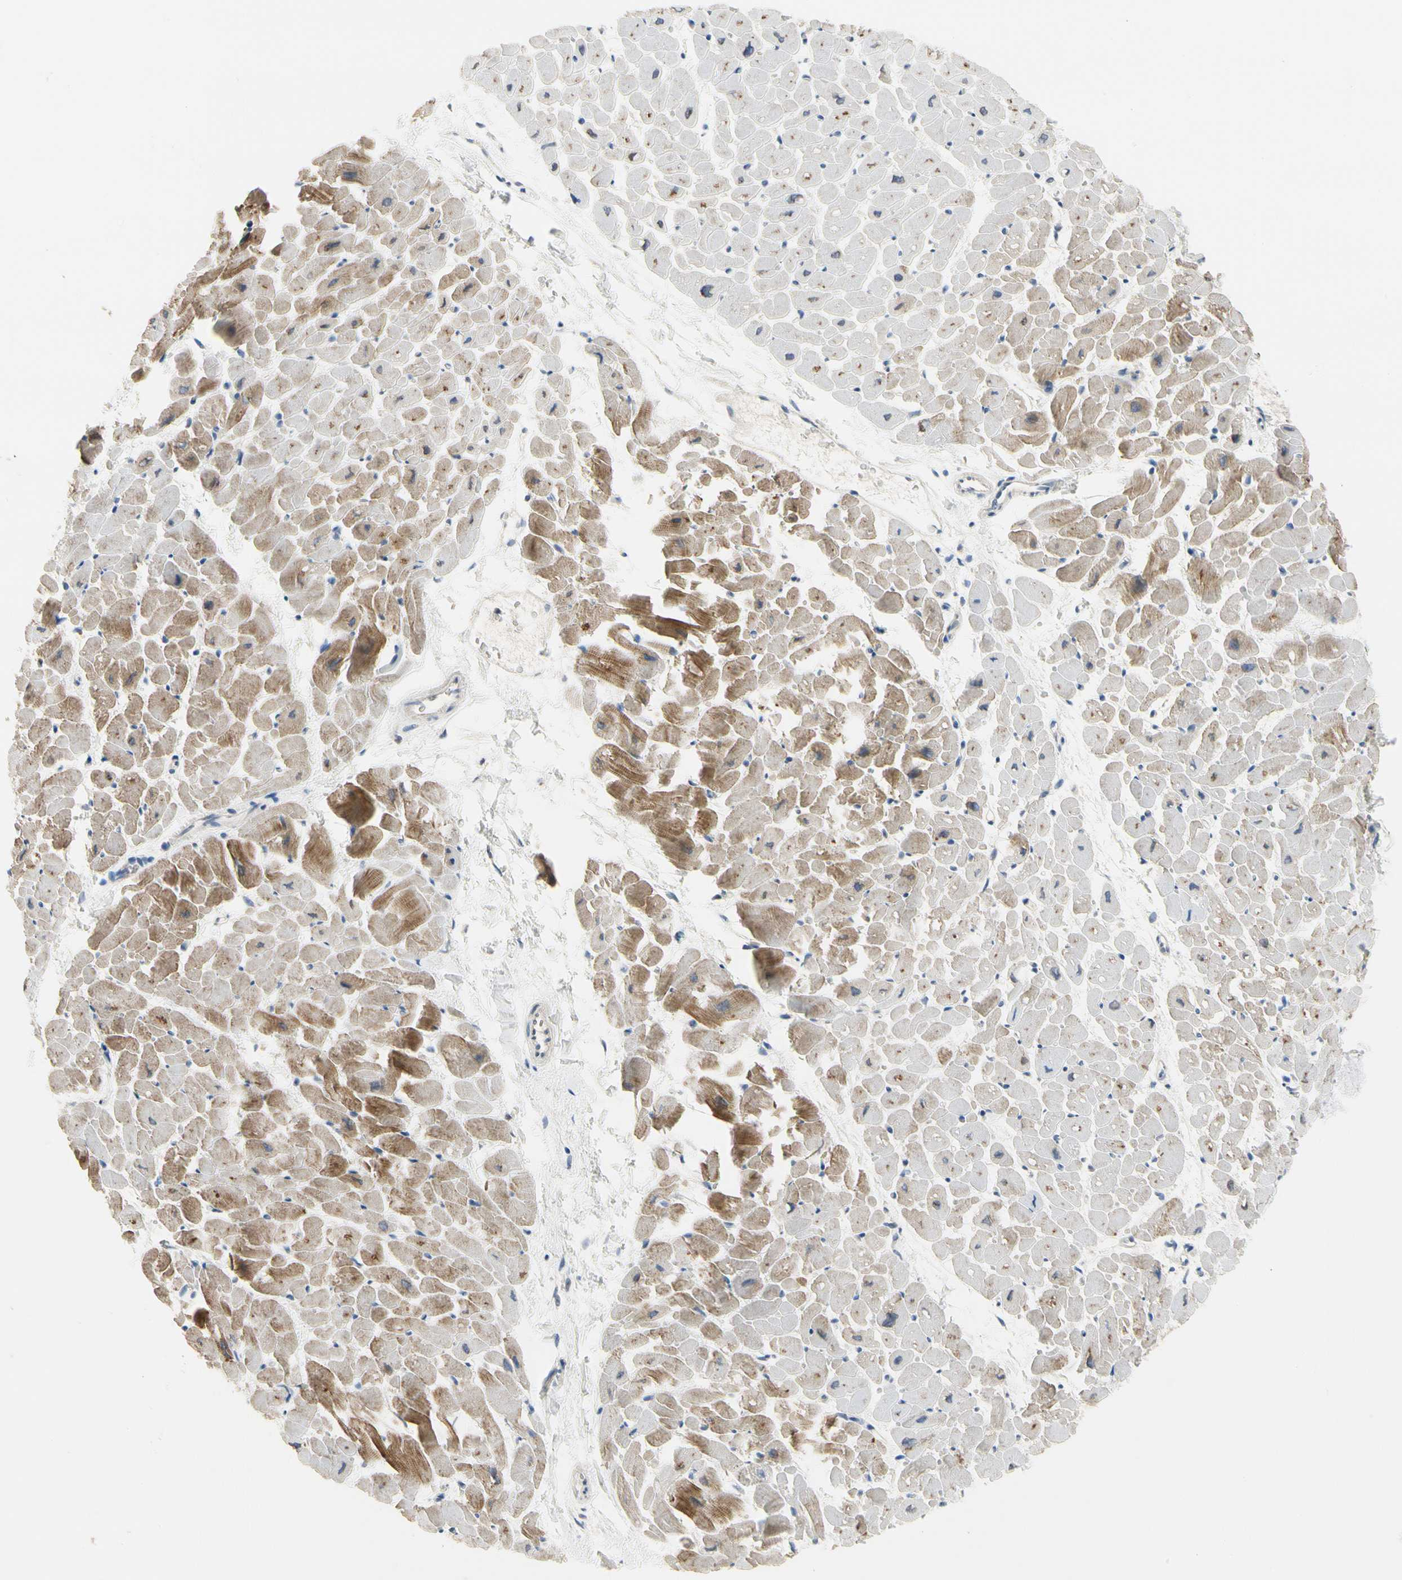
{"staining": {"intensity": "moderate", "quantity": "25%-75%", "location": "cytoplasmic/membranous"}, "tissue": "heart muscle", "cell_type": "Cardiomyocytes", "image_type": "normal", "snomed": [{"axis": "morphology", "description": "Normal tissue, NOS"}, {"axis": "topography", "description": "Heart"}], "caption": "There is medium levels of moderate cytoplasmic/membranous positivity in cardiomyocytes of benign heart muscle, as demonstrated by immunohistochemical staining (brown color).", "gene": "ECRG4", "patient": {"sex": "male", "age": 45}}